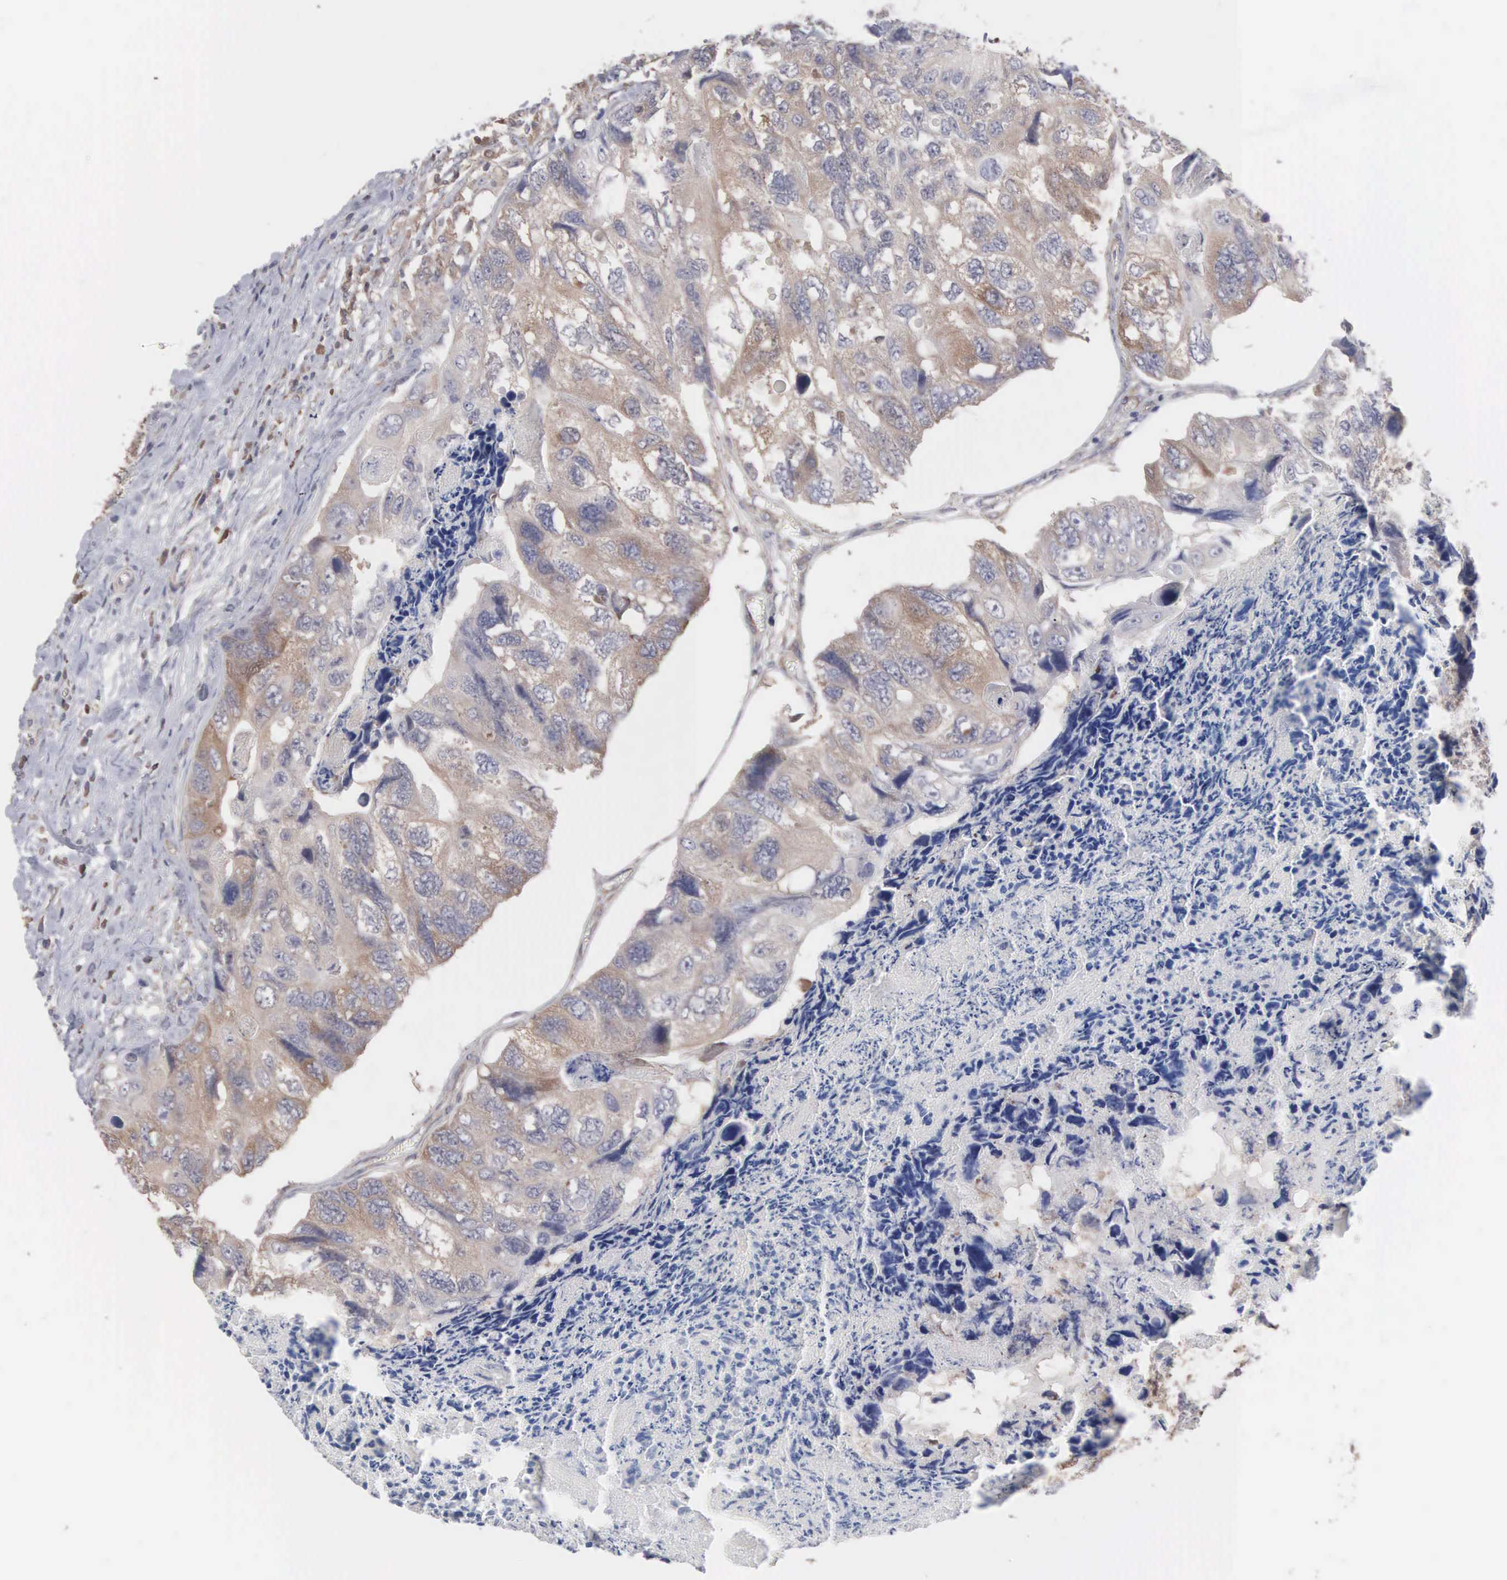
{"staining": {"intensity": "moderate", "quantity": ">75%", "location": "cytoplasmic/membranous"}, "tissue": "colorectal cancer", "cell_type": "Tumor cells", "image_type": "cancer", "snomed": [{"axis": "morphology", "description": "Adenocarcinoma, NOS"}, {"axis": "topography", "description": "Rectum"}], "caption": "This is an image of immunohistochemistry staining of adenocarcinoma (colorectal), which shows moderate positivity in the cytoplasmic/membranous of tumor cells.", "gene": "MTHFD1", "patient": {"sex": "female", "age": 82}}